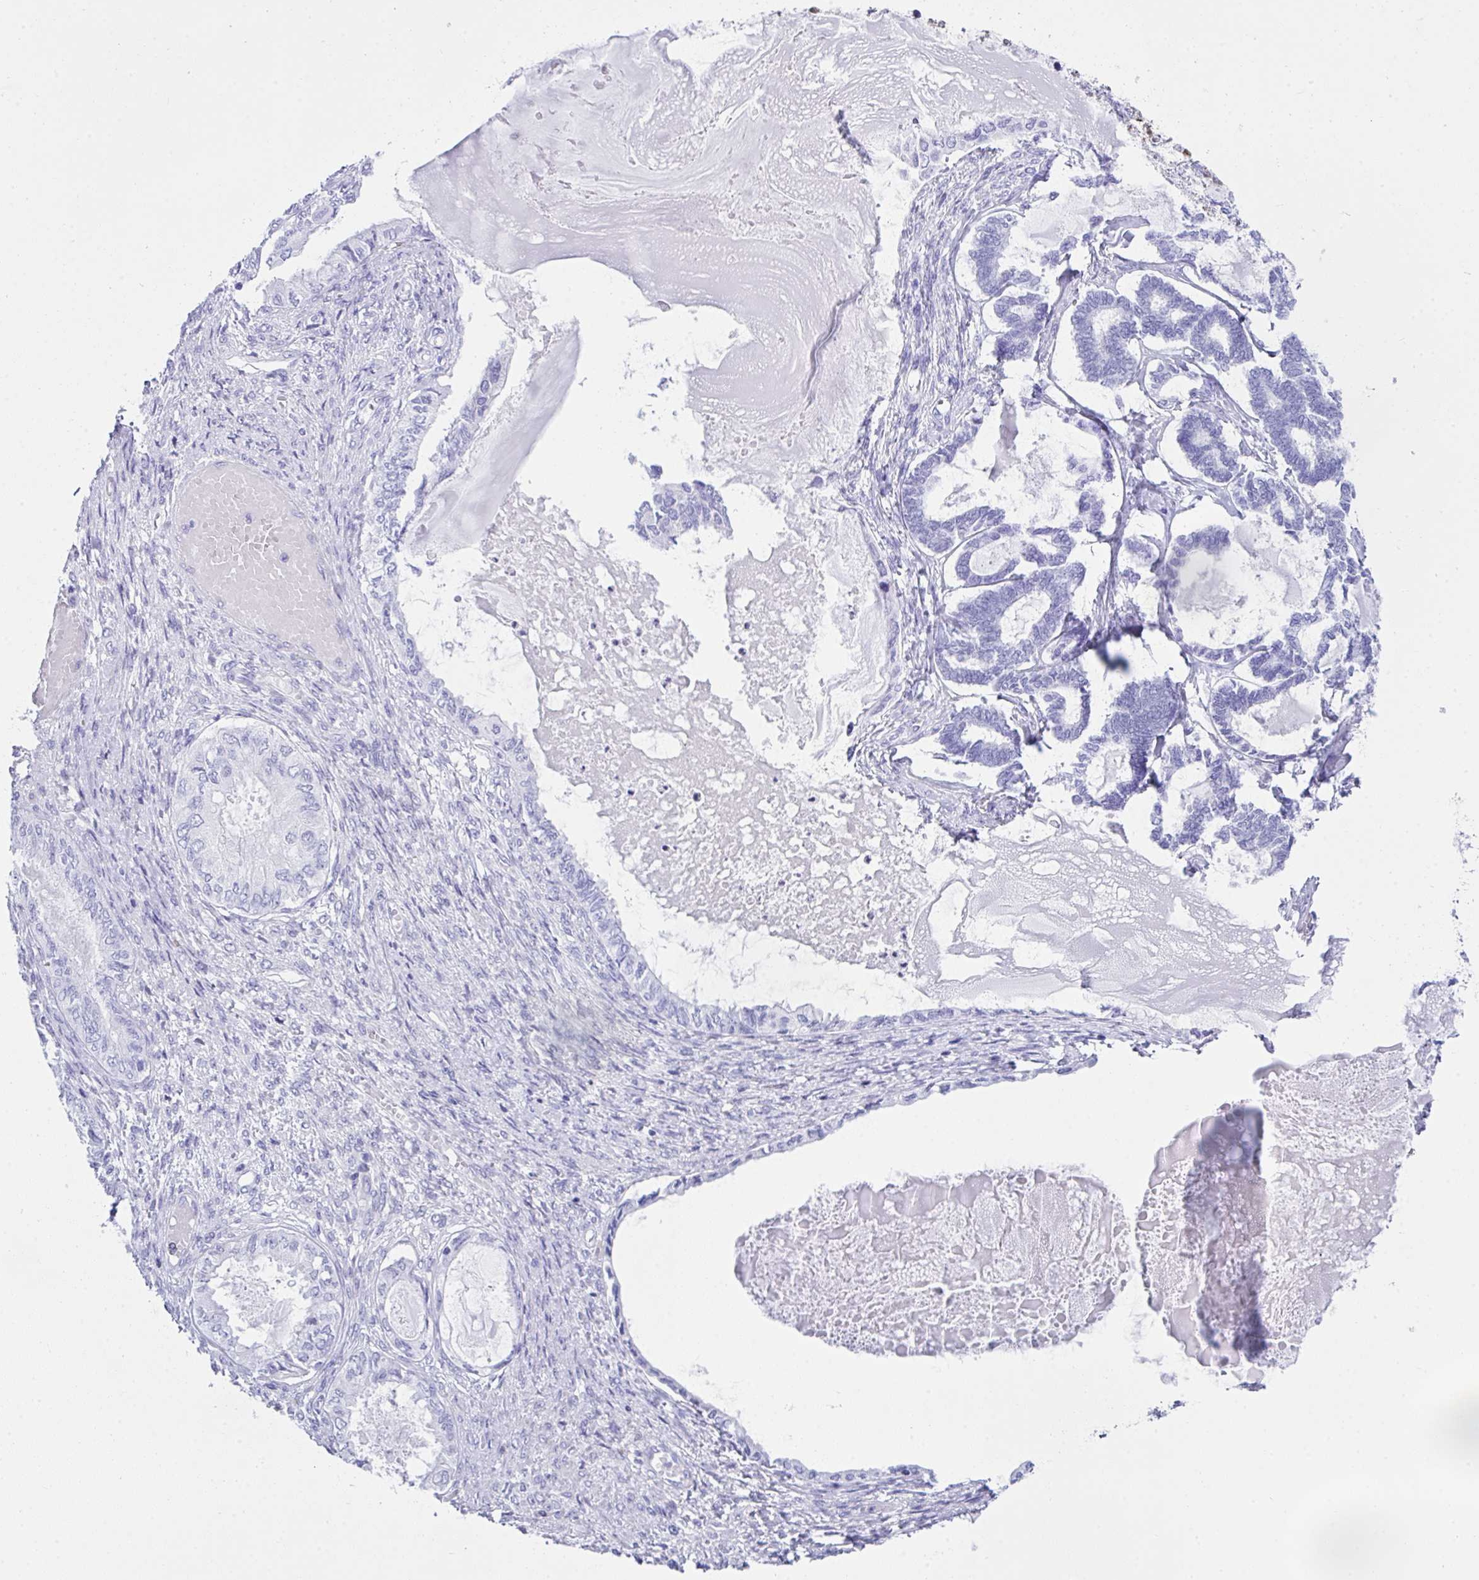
{"staining": {"intensity": "negative", "quantity": "none", "location": "none"}, "tissue": "ovarian cancer", "cell_type": "Tumor cells", "image_type": "cancer", "snomed": [{"axis": "morphology", "description": "Carcinoma, endometroid"}, {"axis": "topography", "description": "Ovary"}], "caption": "Tumor cells show no significant expression in ovarian endometroid carcinoma.", "gene": "LGALS4", "patient": {"sex": "female", "age": 70}}